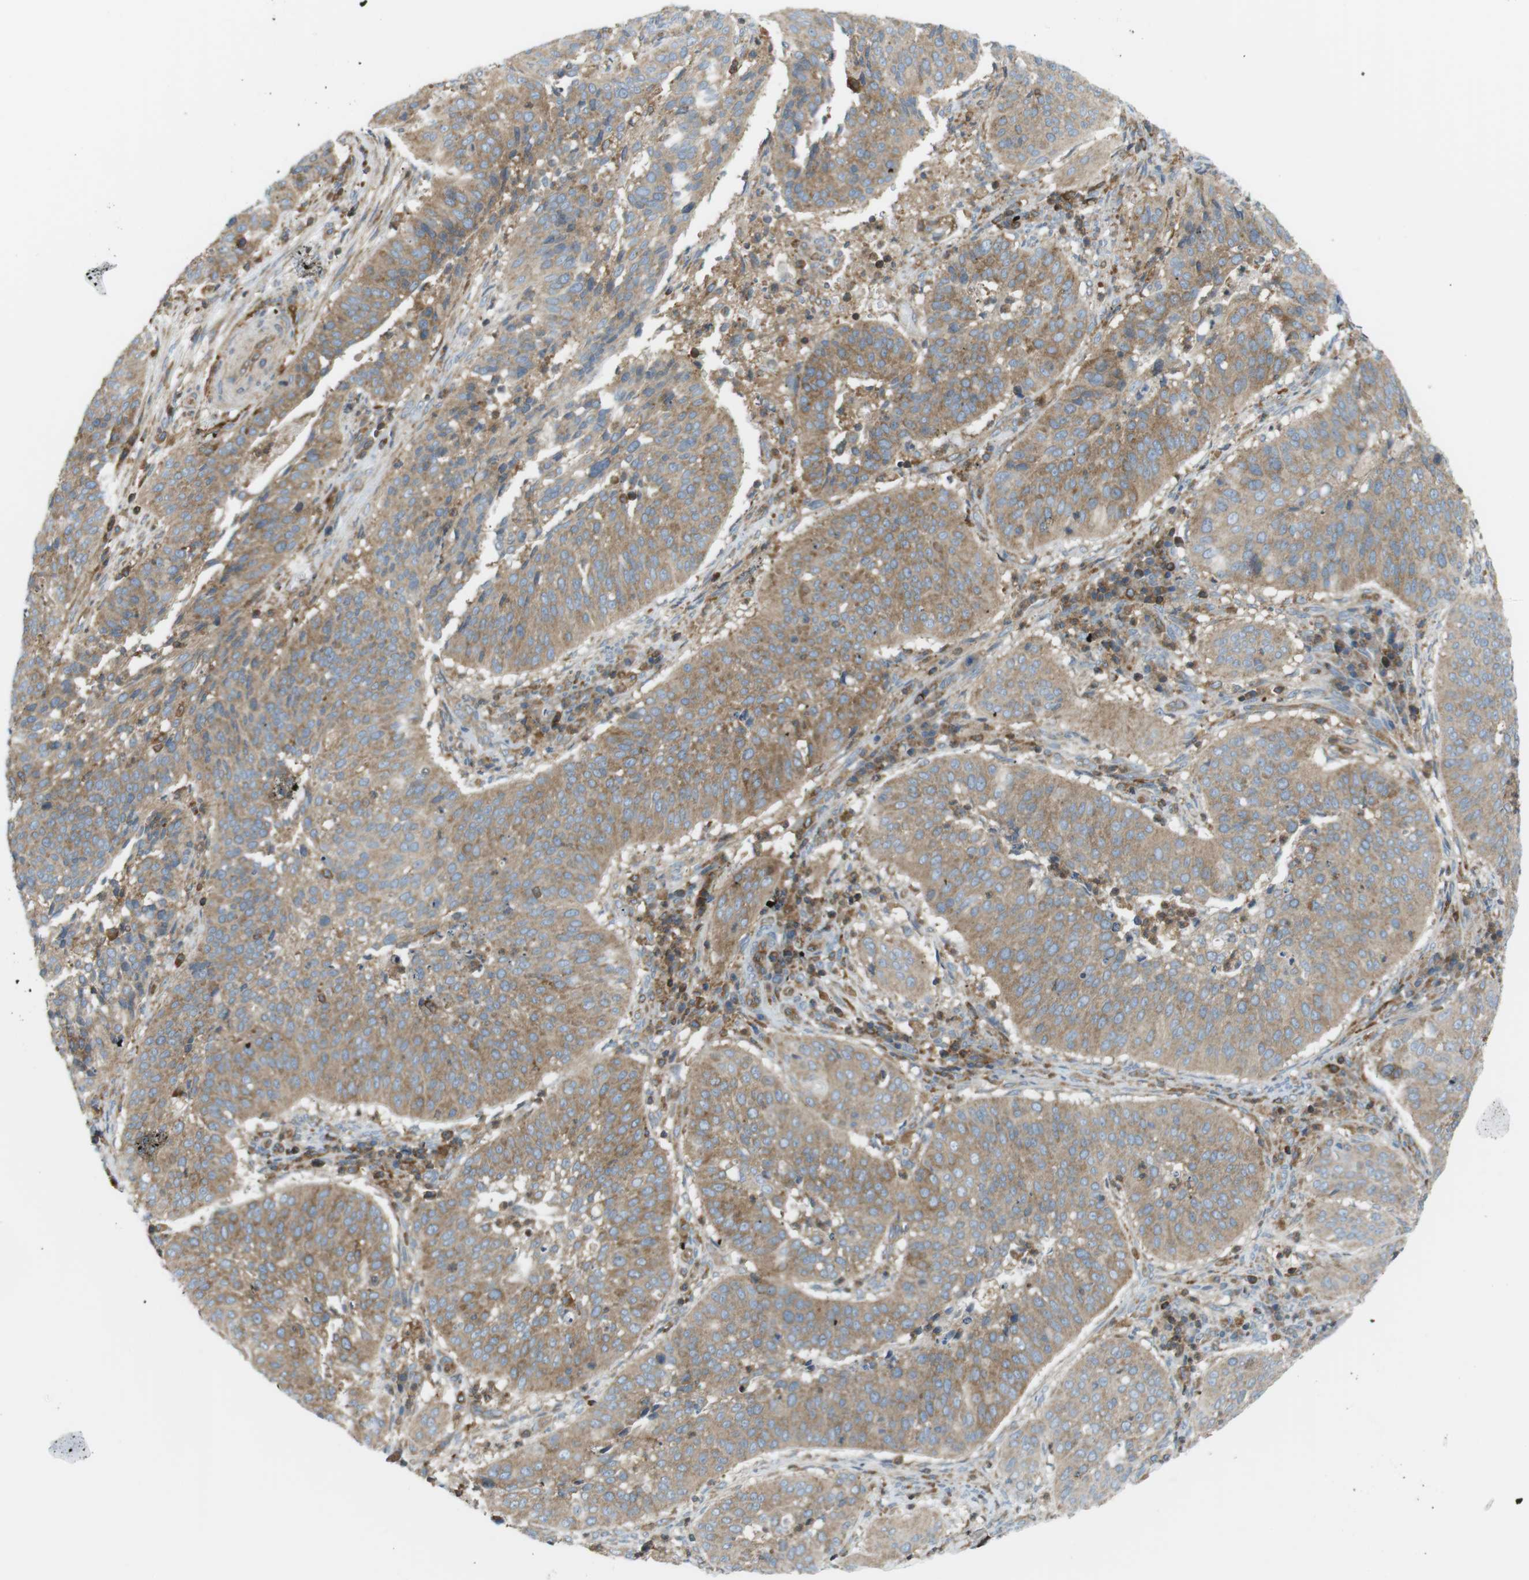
{"staining": {"intensity": "moderate", "quantity": ">75%", "location": "cytoplasmic/membranous"}, "tissue": "cervical cancer", "cell_type": "Tumor cells", "image_type": "cancer", "snomed": [{"axis": "morphology", "description": "Normal tissue, NOS"}, {"axis": "morphology", "description": "Squamous cell carcinoma, NOS"}, {"axis": "topography", "description": "Cervix"}], "caption": "Immunohistochemical staining of human cervical squamous cell carcinoma demonstrates moderate cytoplasmic/membranous protein expression in approximately >75% of tumor cells. The protein of interest is shown in brown color, while the nuclei are stained blue.", "gene": "FLII", "patient": {"sex": "female", "age": 39}}